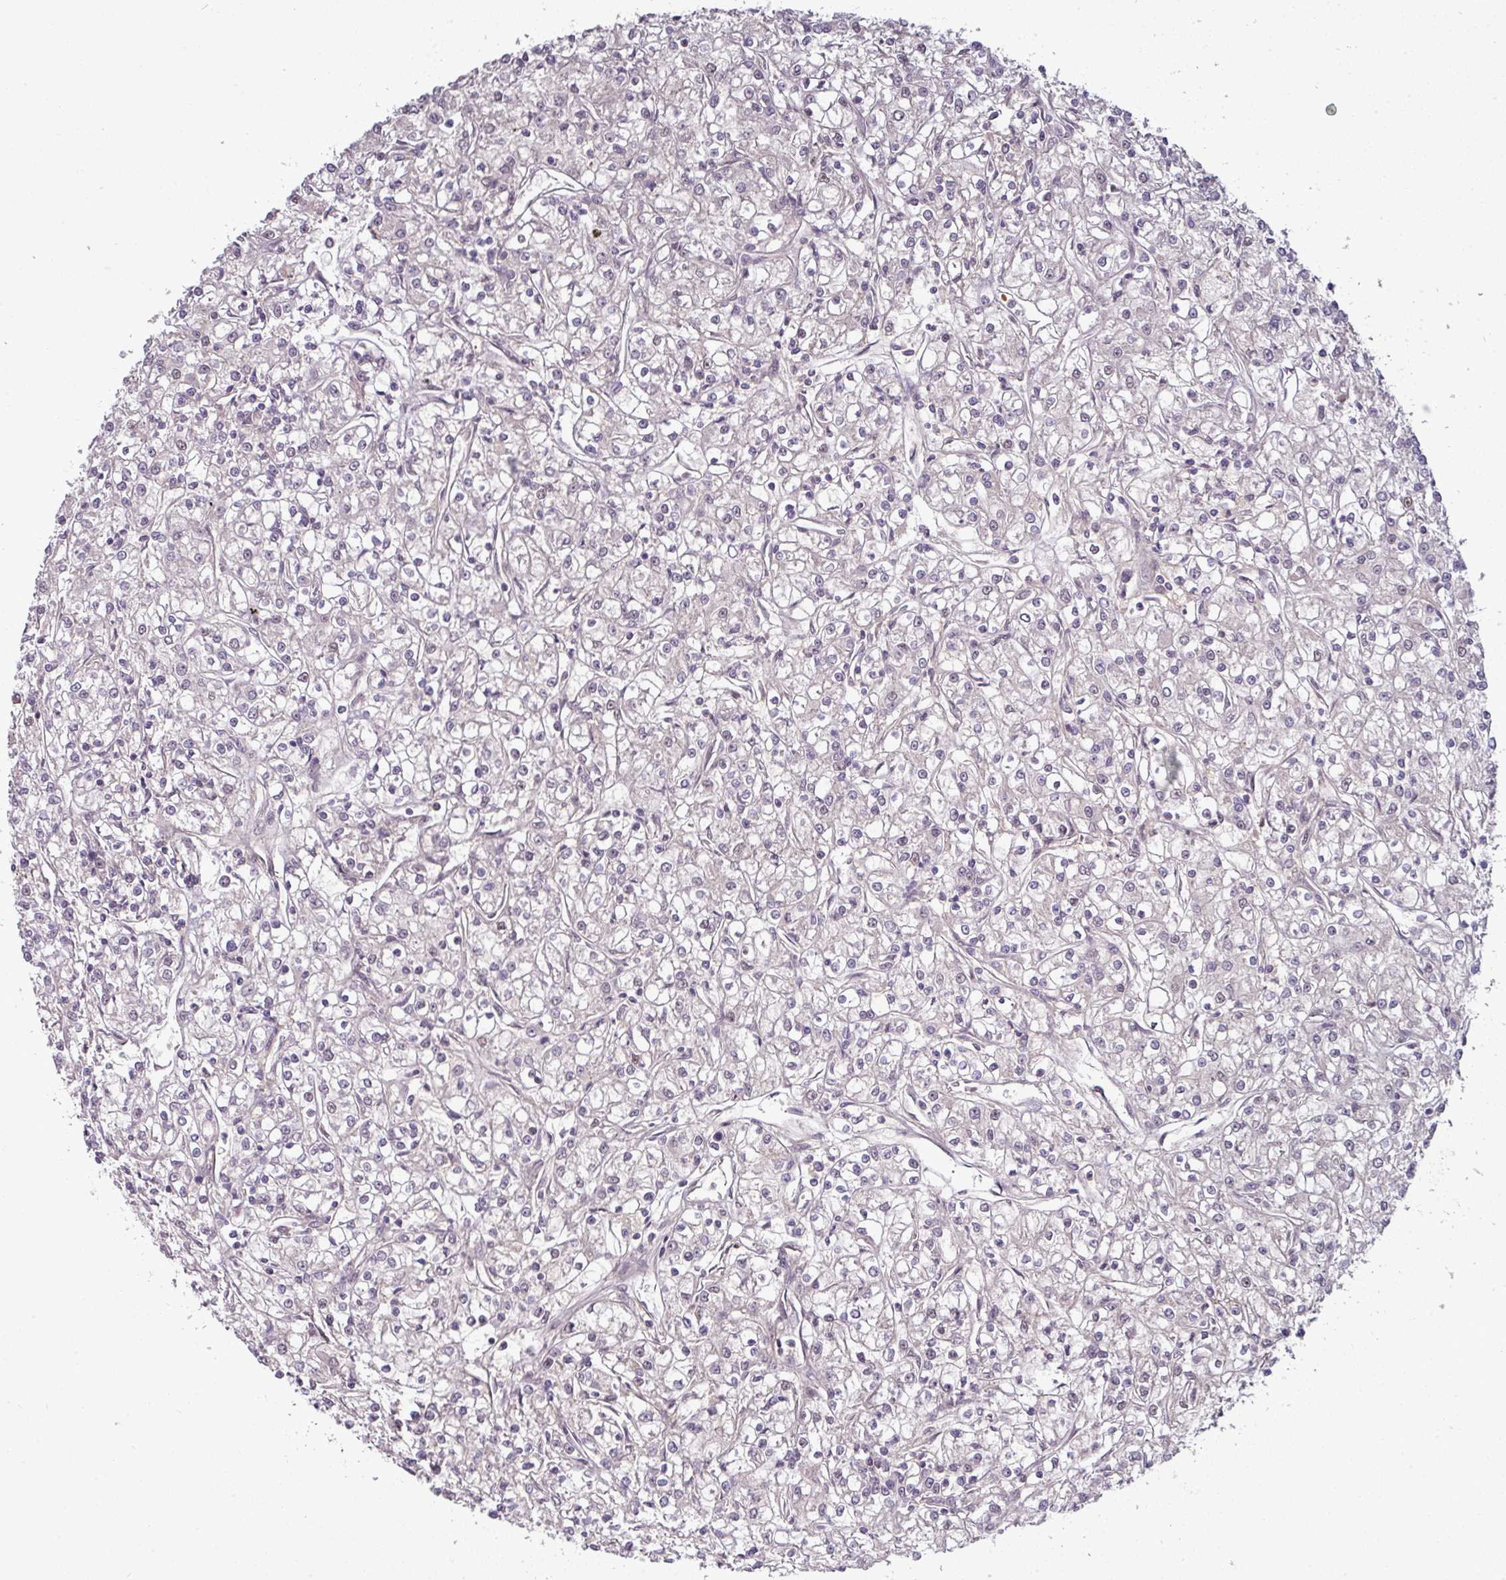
{"staining": {"intensity": "negative", "quantity": "none", "location": "none"}, "tissue": "renal cancer", "cell_type": "Tumor cells", "image_type": "cancer", "snomed": [{"axis": "morphology", "description": "Adenocarcinoma, NOS"}, {"axis": "topography", "description": "Kidney"}], "caption": "Protein analysis of renal adenocarcinoma exhibits no significant positivity in tumor cells.", "gene": "CIC", "patient": {"sex": "female", "age": 59}}